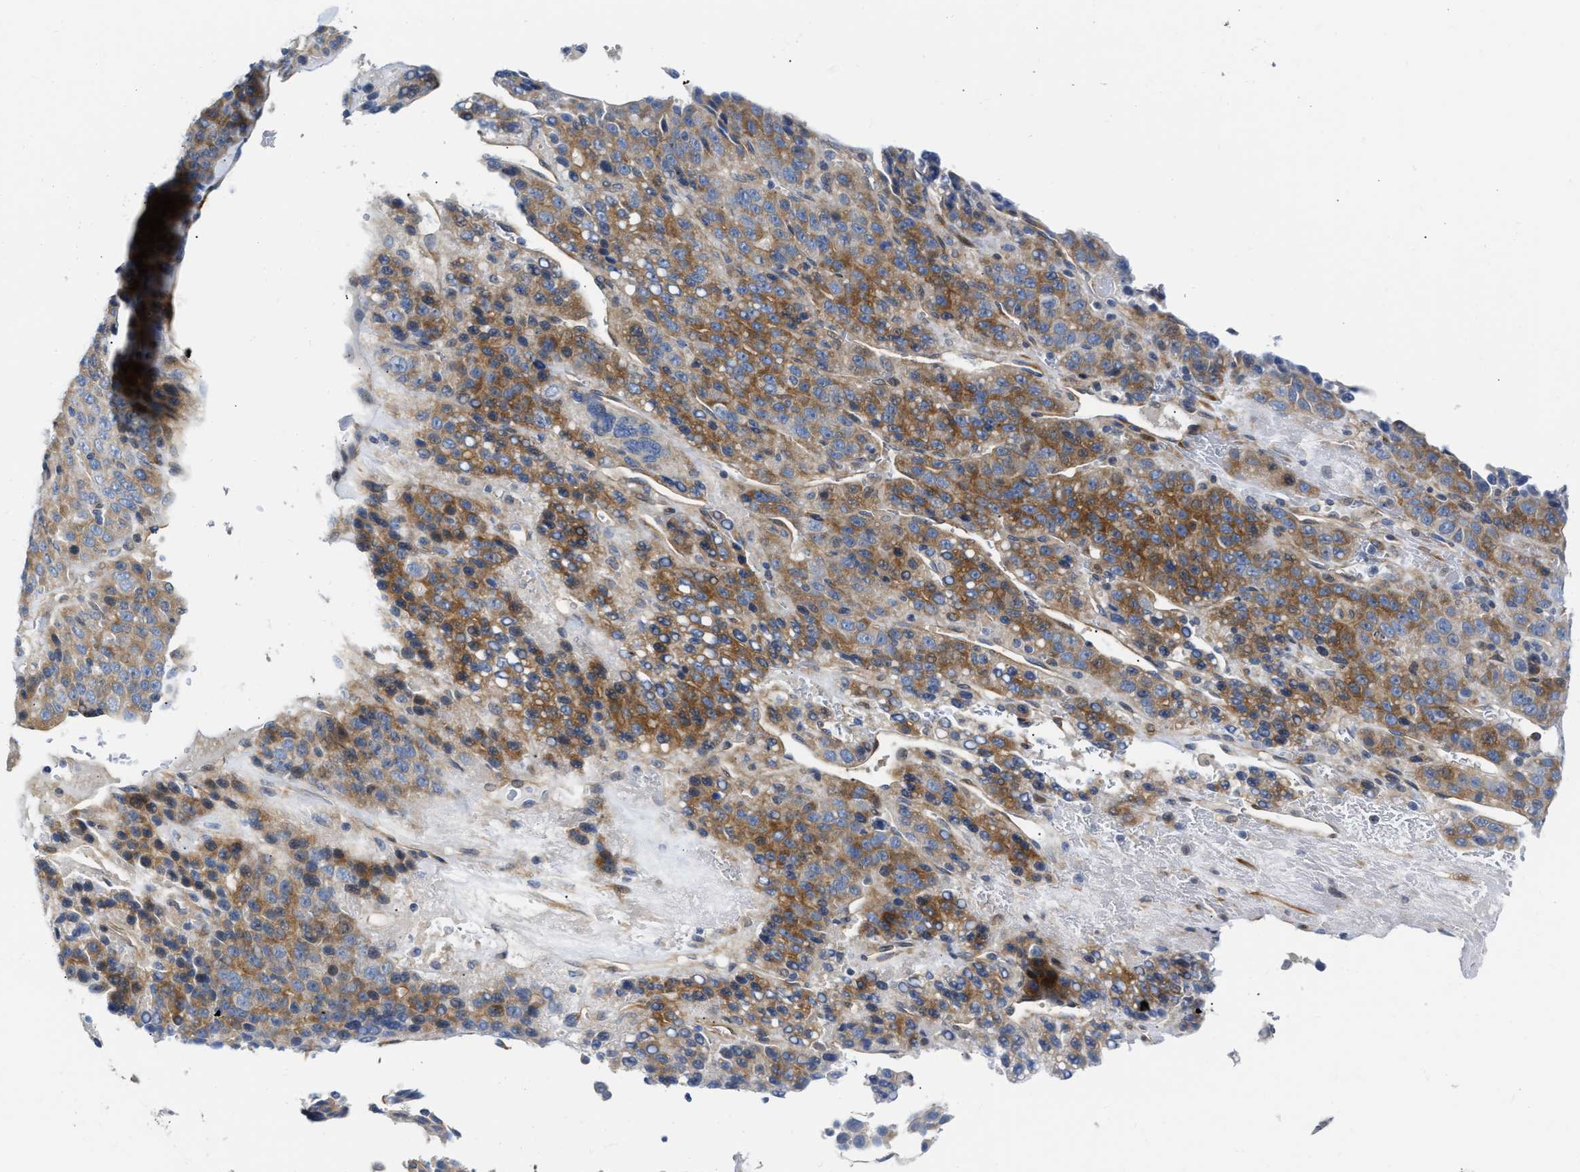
{"staining": {"intensity": "moderate", "quantity": ">75%", "location": "cytoplasmic/membranous"}, "tissue": "liver cancer", "cell_type": "Tumor cells", "image_type": "cancer", "snomed": [{"axis": "morphology", "description": "Carcinoma, Hepatocellular, NOS"}, {"axis": "topography", "description": "Liver"}], "caption": "Immunohistochemical staining of human liver hepatocellular carcinoma shows medium levels of moderate cytoplasmic/membranous protein expression in approximately >75% of tumor cells. The staining was performed using DAB (3,3'-diaminobenzidine), with brown indicating positive protein expression. Nuclei are stained blue with hematoxylin.", "gene": "FHL1", "patient": {"sex": "female", "age": 53}}